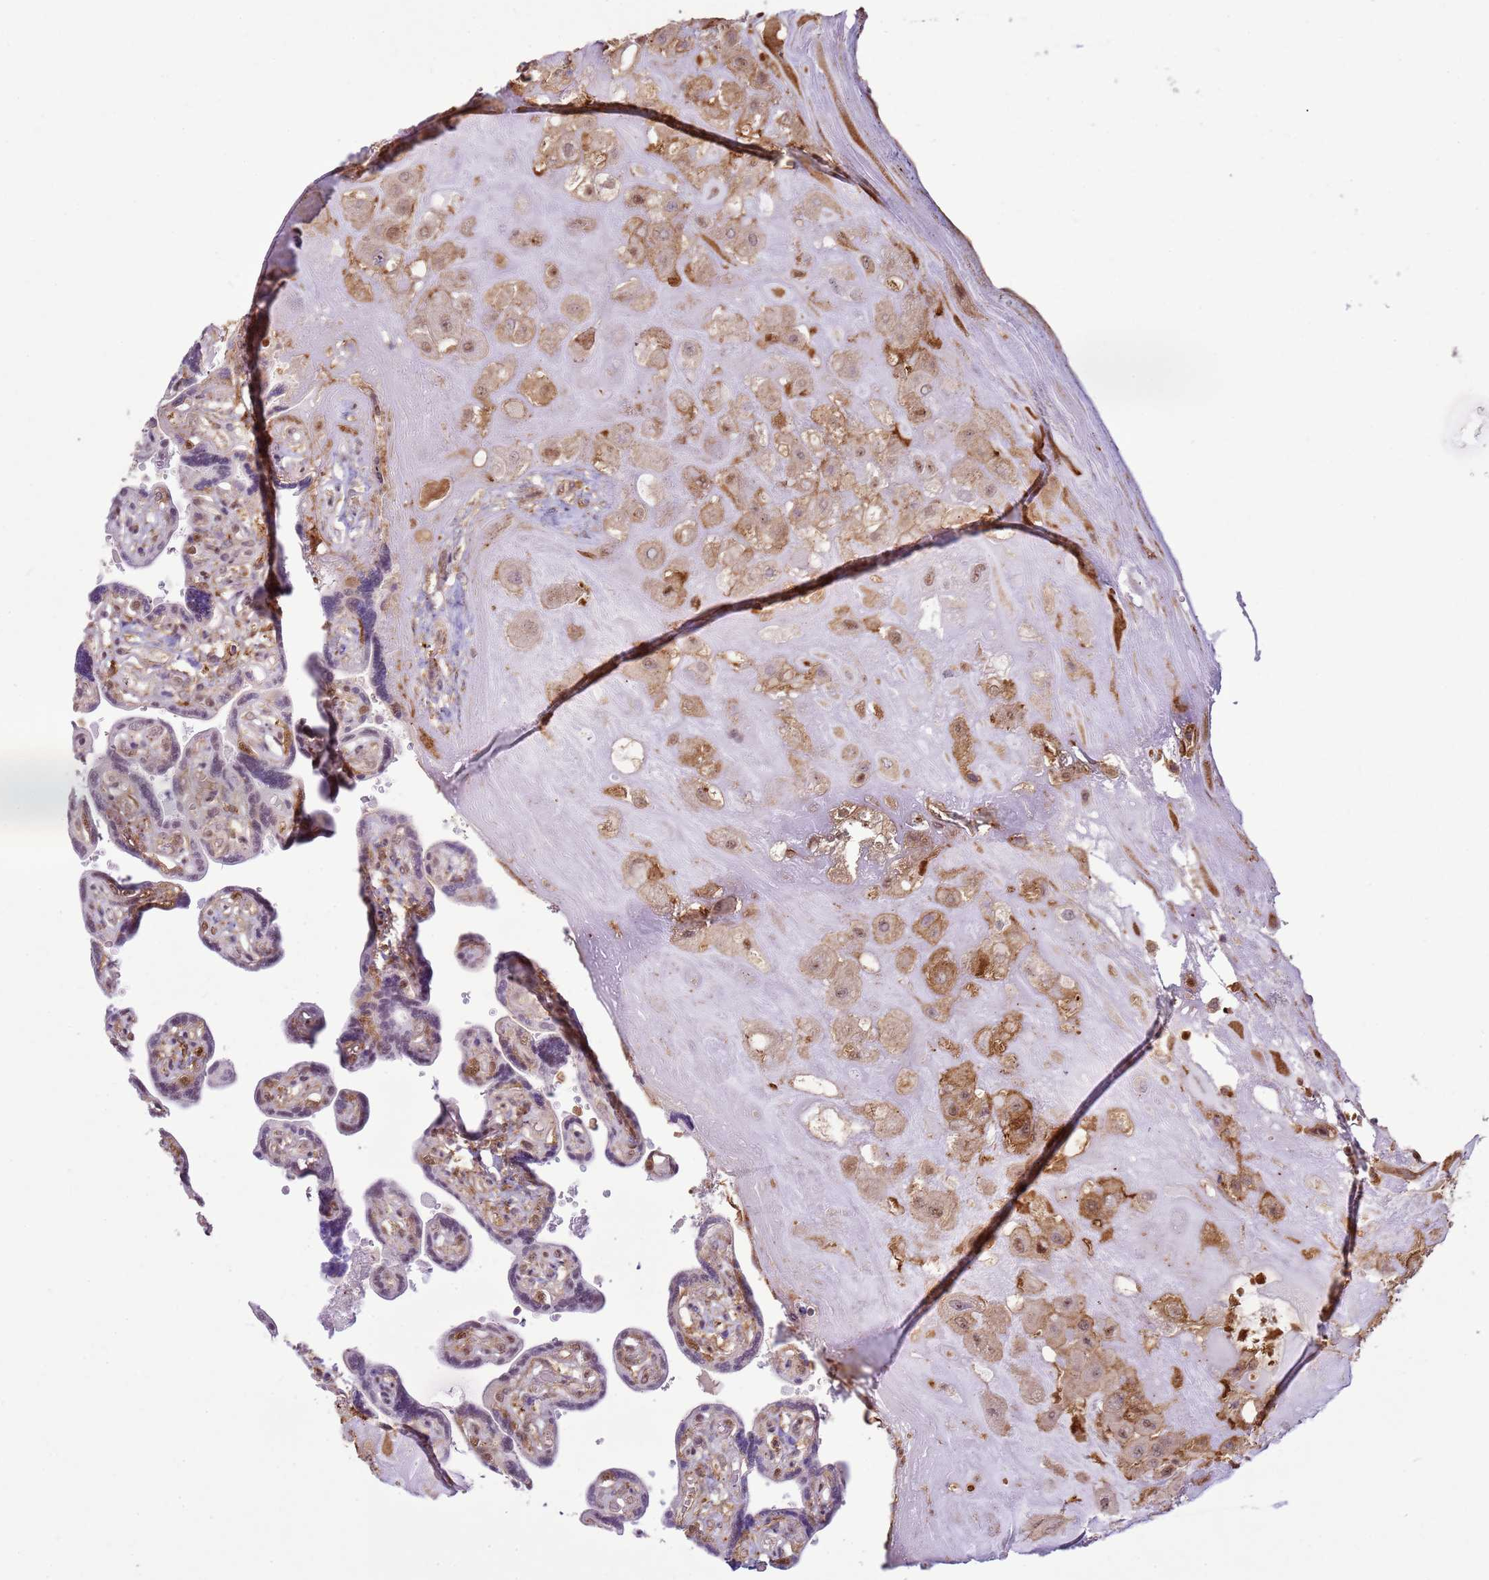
{"staining": {"intensity": "weak", "quantity": "25%-75%", "location": "cytoplasmic/membranous"}, "tissue": "placenta", "cell_type": "Trophoblastic cells", "image_type": "normal", "snomed": [{"axis": "morphology", "description": "Normal tissue, NOS"}, {"axis": "topography", "description": "Placenta"}], "caption": "Protein staining of unremarkable placenta reveals weak cytoplasmic/membranous expression in about 25%-75% of trophoblastic cells. The protein of interest is stained brown, and the nuclei are stained in blue (DAB (3,3'-diaminobenzidine) IHC with brightfield microscopy, high magnification).", "gene": "GABRE", "patient": {"sex": "female", "age": 32}}